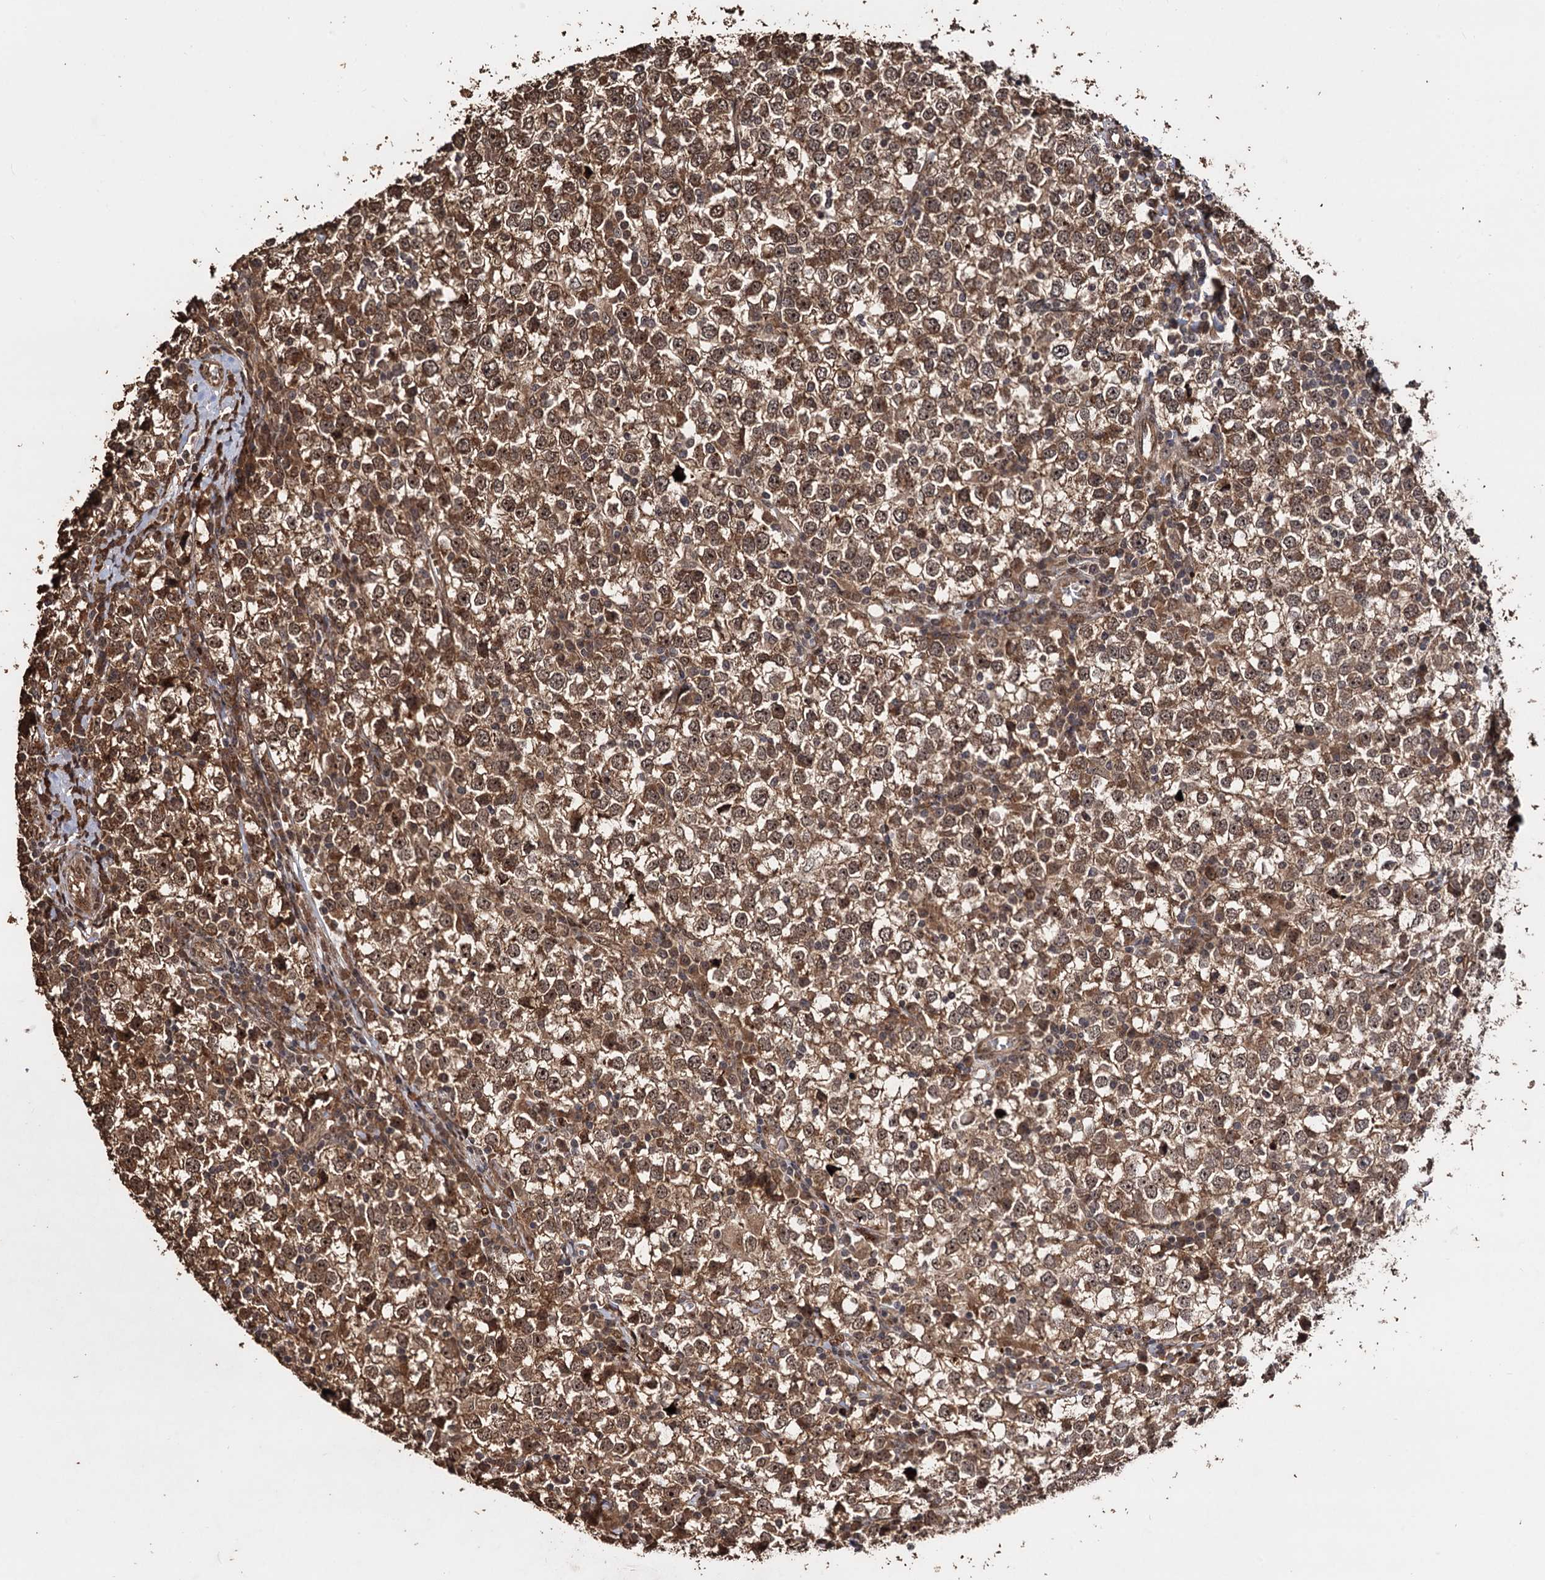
{"staining": {"intensity": "moderate", "quantity": ">75%", "location": "cytoplasmic/membranous,nuclear"}, "tissue": "testis cancer", "cell_type": "Tumor cells", "image_type": "cancer", "snomed": [{"axis": "morphology", "description": "Seminoma, NOS"}, {"axis": "topography", "description": "Testis"}], "caption": "The micrograph demonstrates immunohistochemical staining of testis seminoma. There is moderate cytoplasmic/membranous and nuclear positivity is identified in about >75% of tumor cells. The protein is stained brown, and the nuclei are stained in blue (DAB IHC with brightfield microscopy, high magnification).", "gene": "PIGB", "patient": {"sex": "male", "age": 65}}